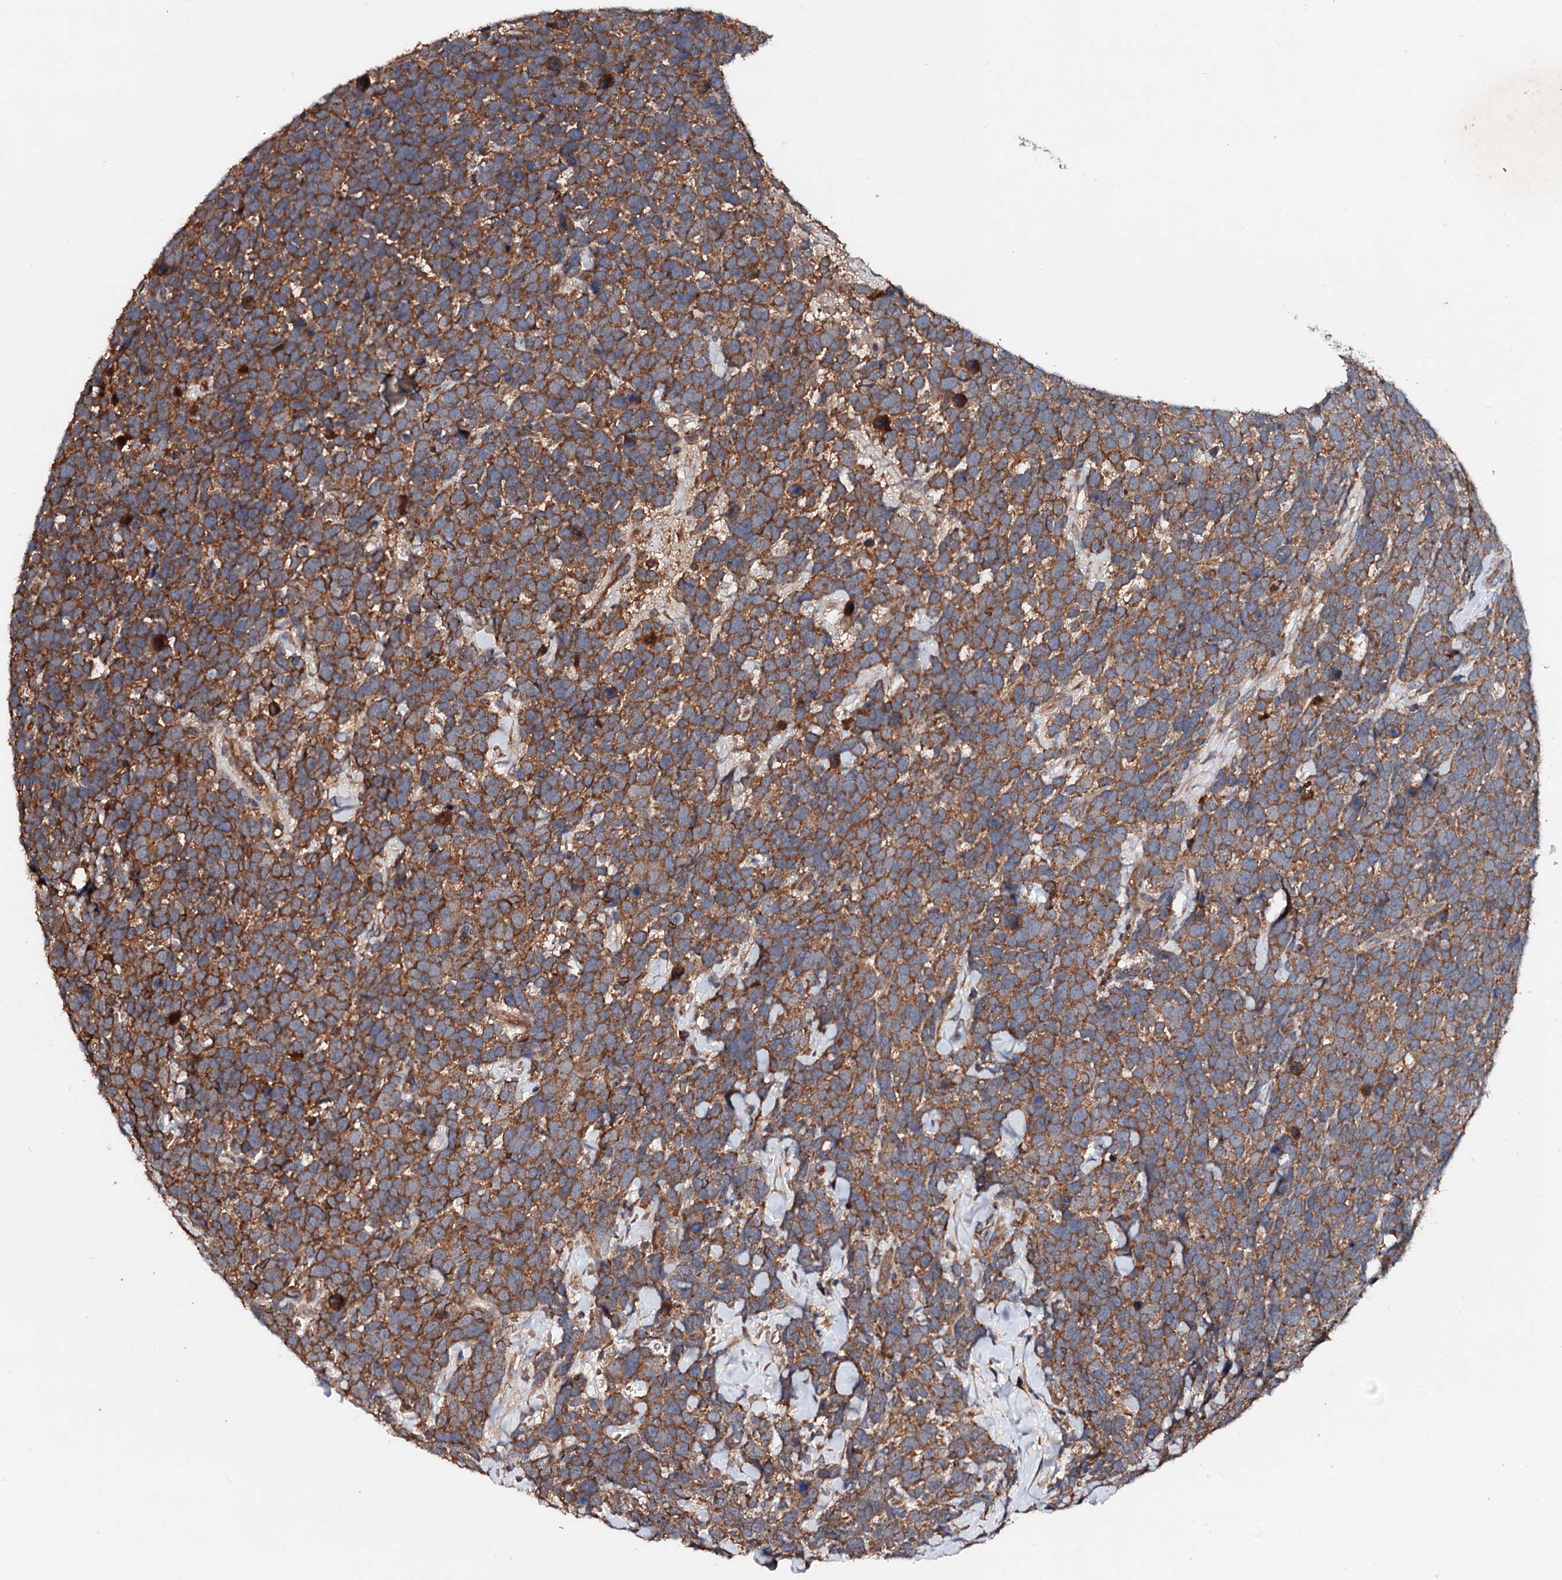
{"staining": {"intensity": "moderate", "quantity": ">75%", "location": "cytoplasmic/membranous"}, "tissue": "urothelial cancer", "cell_type": "Tumor cells", "image_type": "cancer", "snomed": [{"axis": "morphology", "description": "Urothelial carcinoma, High grade"}, {"axis": "topography", "description": "Urinary bladder"}], "caption": "Tumor cells demonstrate moderate cytoplasmic/membranous staining in about >75% of cells in urothelial cancer.", "gene": "EXTL1", "patient": {"sex": "female", "age": 82}}